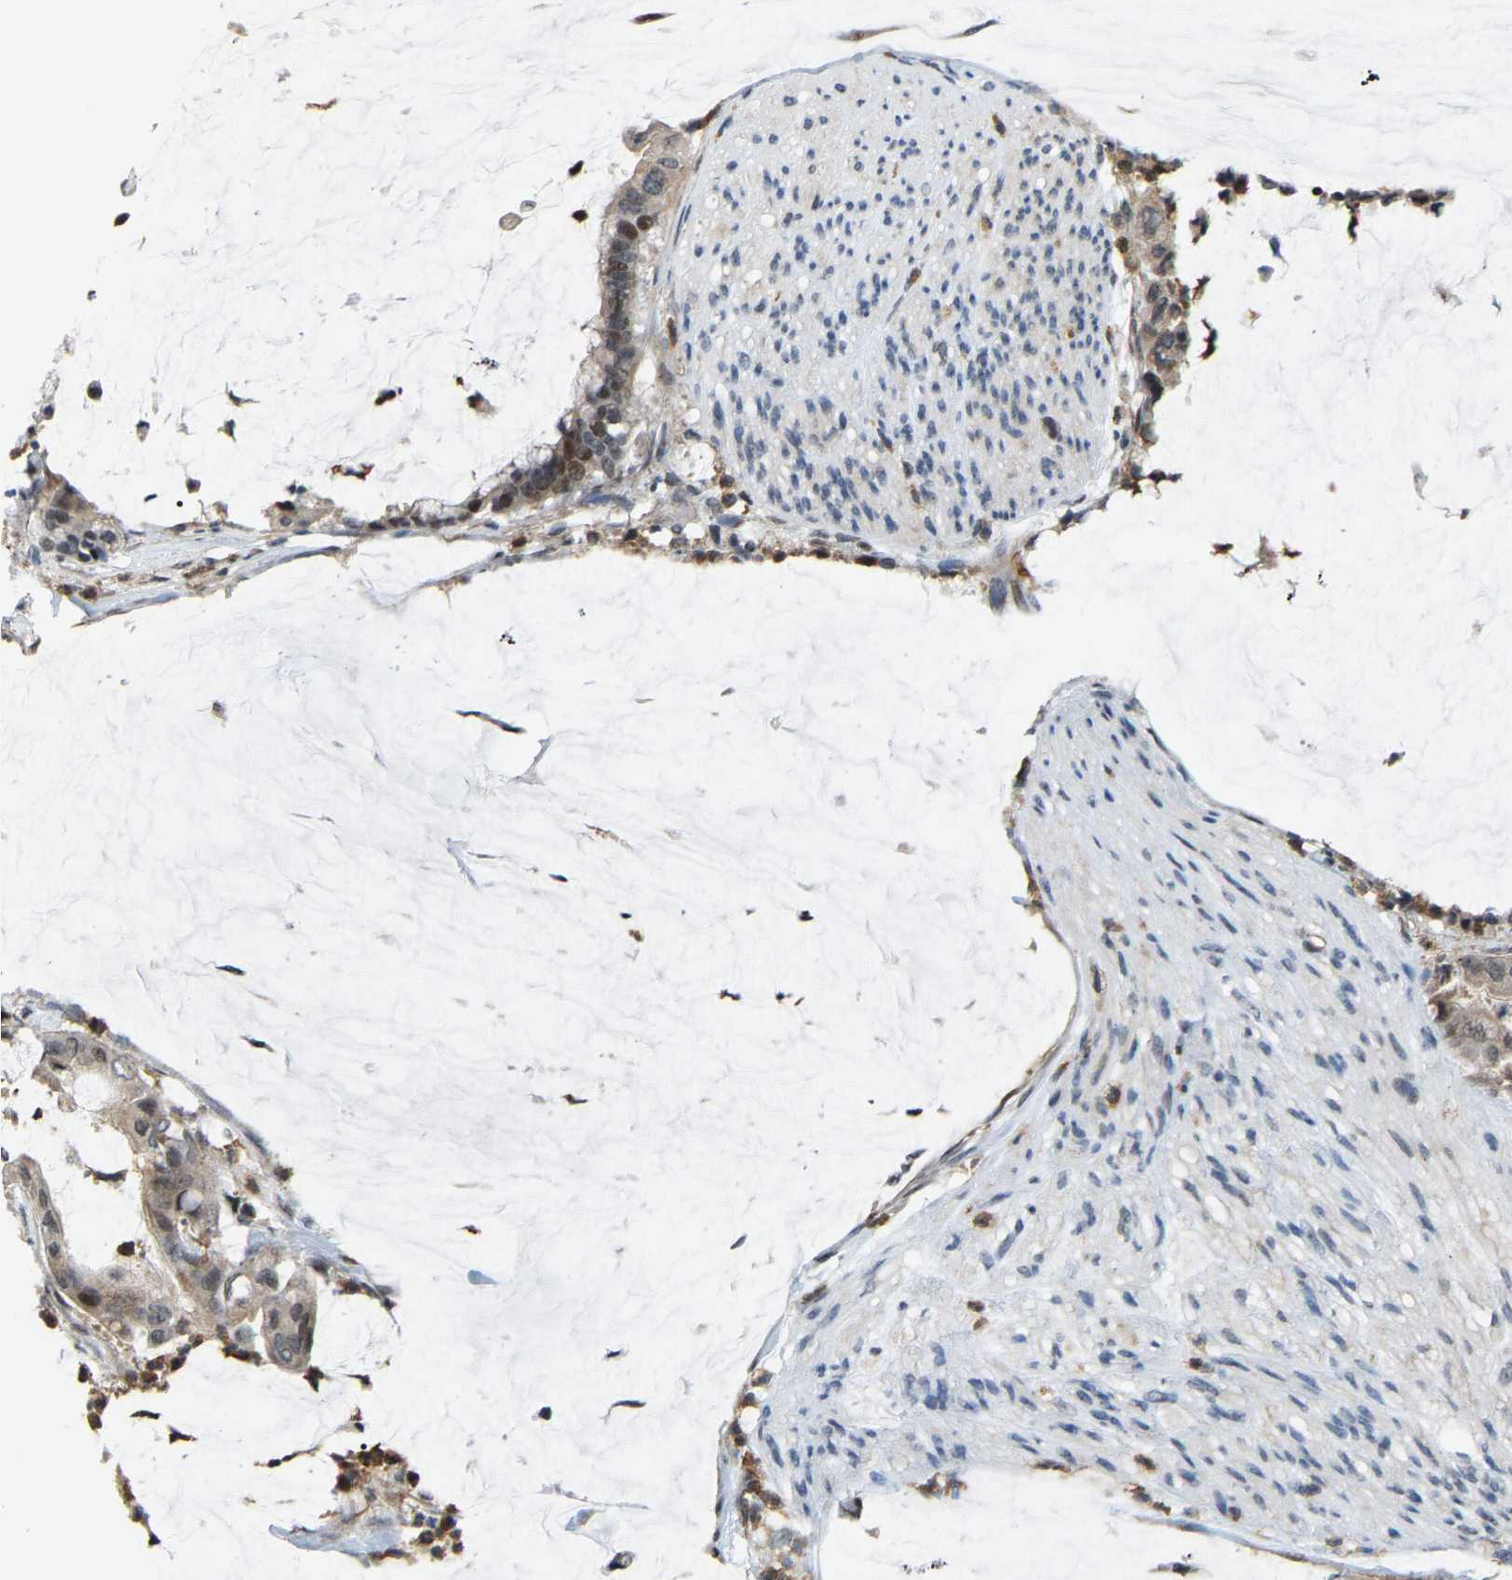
{"staining": {"intensity": "weak", "quantity": ">75%", "location": "cytoplasmic/membranous,nuclear"}, "tissue": "pancreatic cancer", "cell_type": "Tumor cells", "image_type": "cancer", "snomed": [{"axis": "morphology", "description": "Adenocarcinoma, NOS"}, {"axis": "topography", "description": "Pancreas"}], "caption": "Immunohistochemical staining of human adenocarcinoma (pancreatic) reveals weak cytoplasmic/membranous and nuclear protein staining in approximately >75% of tumor cells.", "gene": "CROT", "patient": {"sex": "male", "age": 41}}